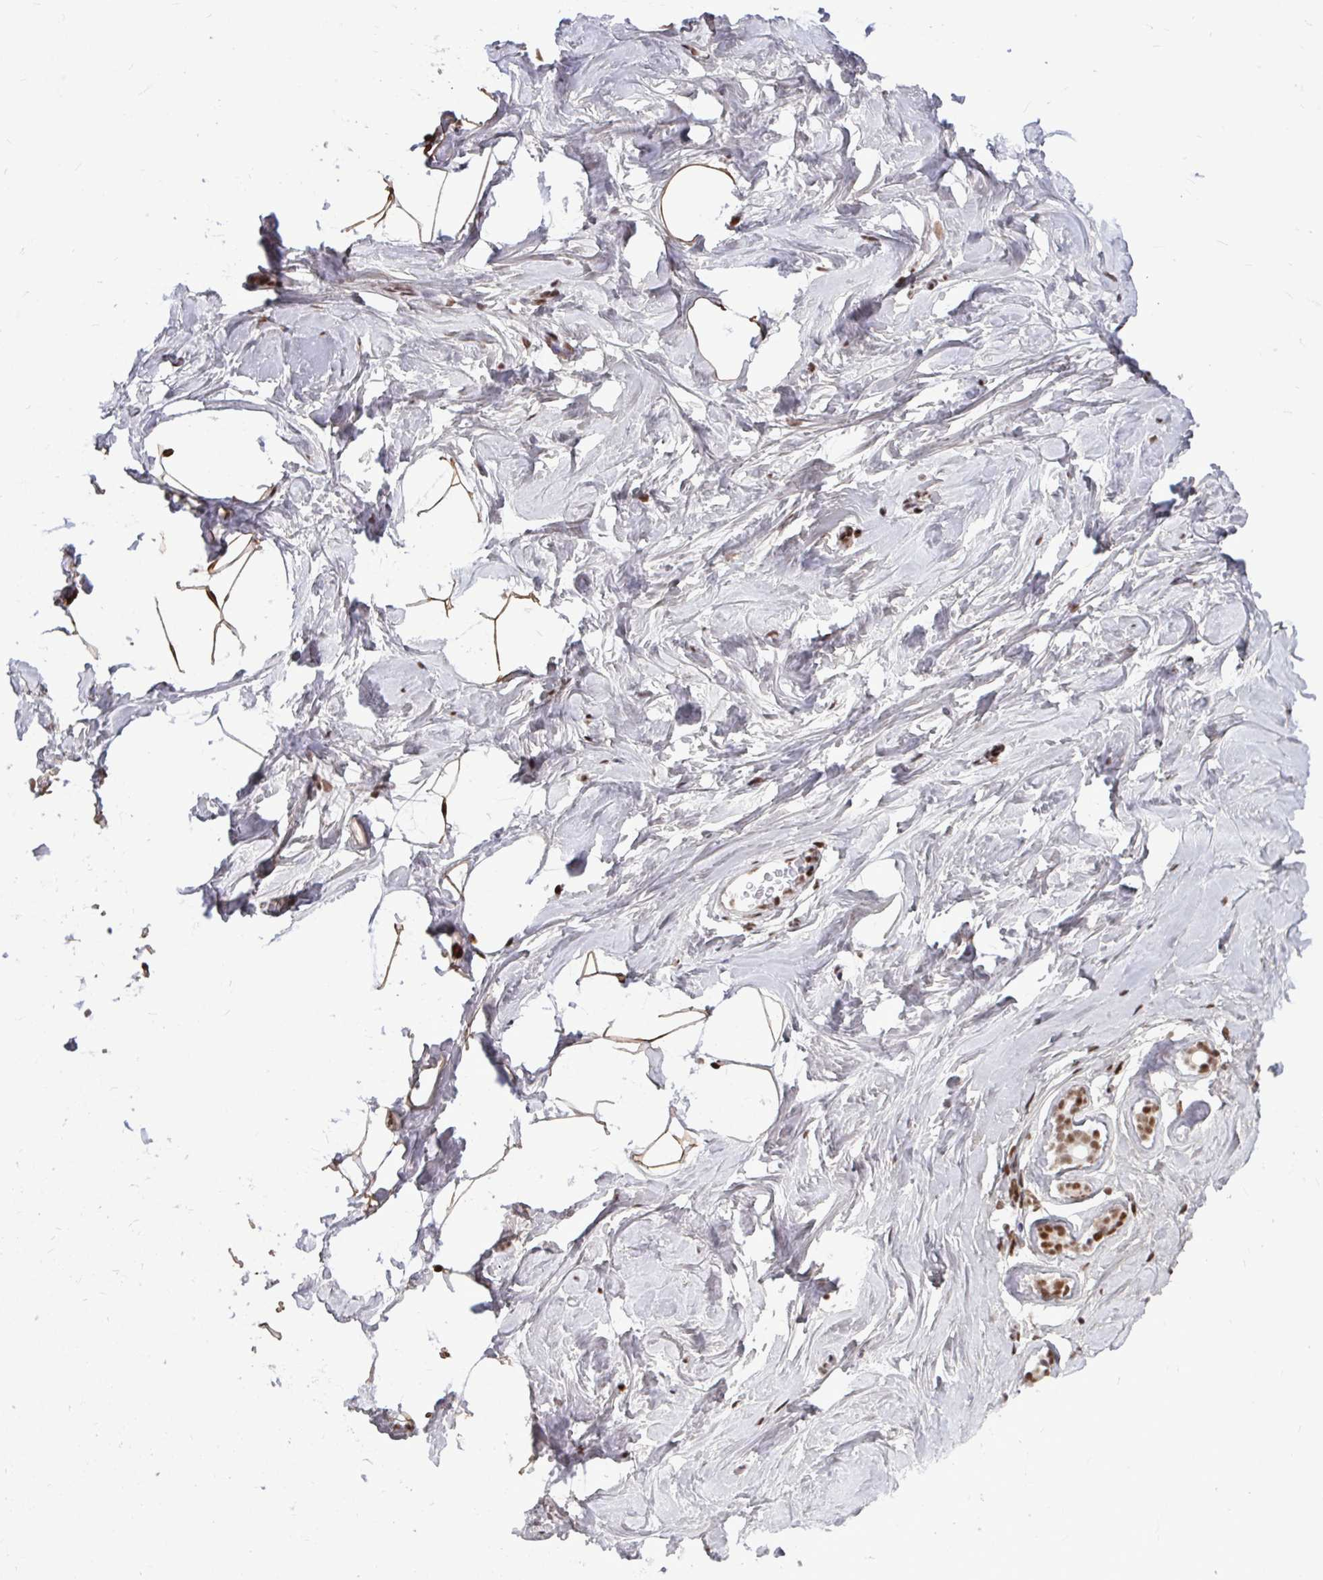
{"staining": {"intensity": "moderate", "quantity": ">75%", "location": "cytoplasmic/membranous,nuclear"}, "tissue": "breast", "cell_type": "Adipocytes", "image_type": "normal", "snomed": [{"axis": "morphology", "description": "Normal tissue, NOS"}, {"axis": "topography", "description": "Breast"}], "caption": "This image exhibits IHC staining of benign breast, with medium moderate cytoplasmic/membranous,nuclear expression in approximately >75% of adipocytes.", "gene": "CDYL", "patient": {"sex": "female", "age": 32}}